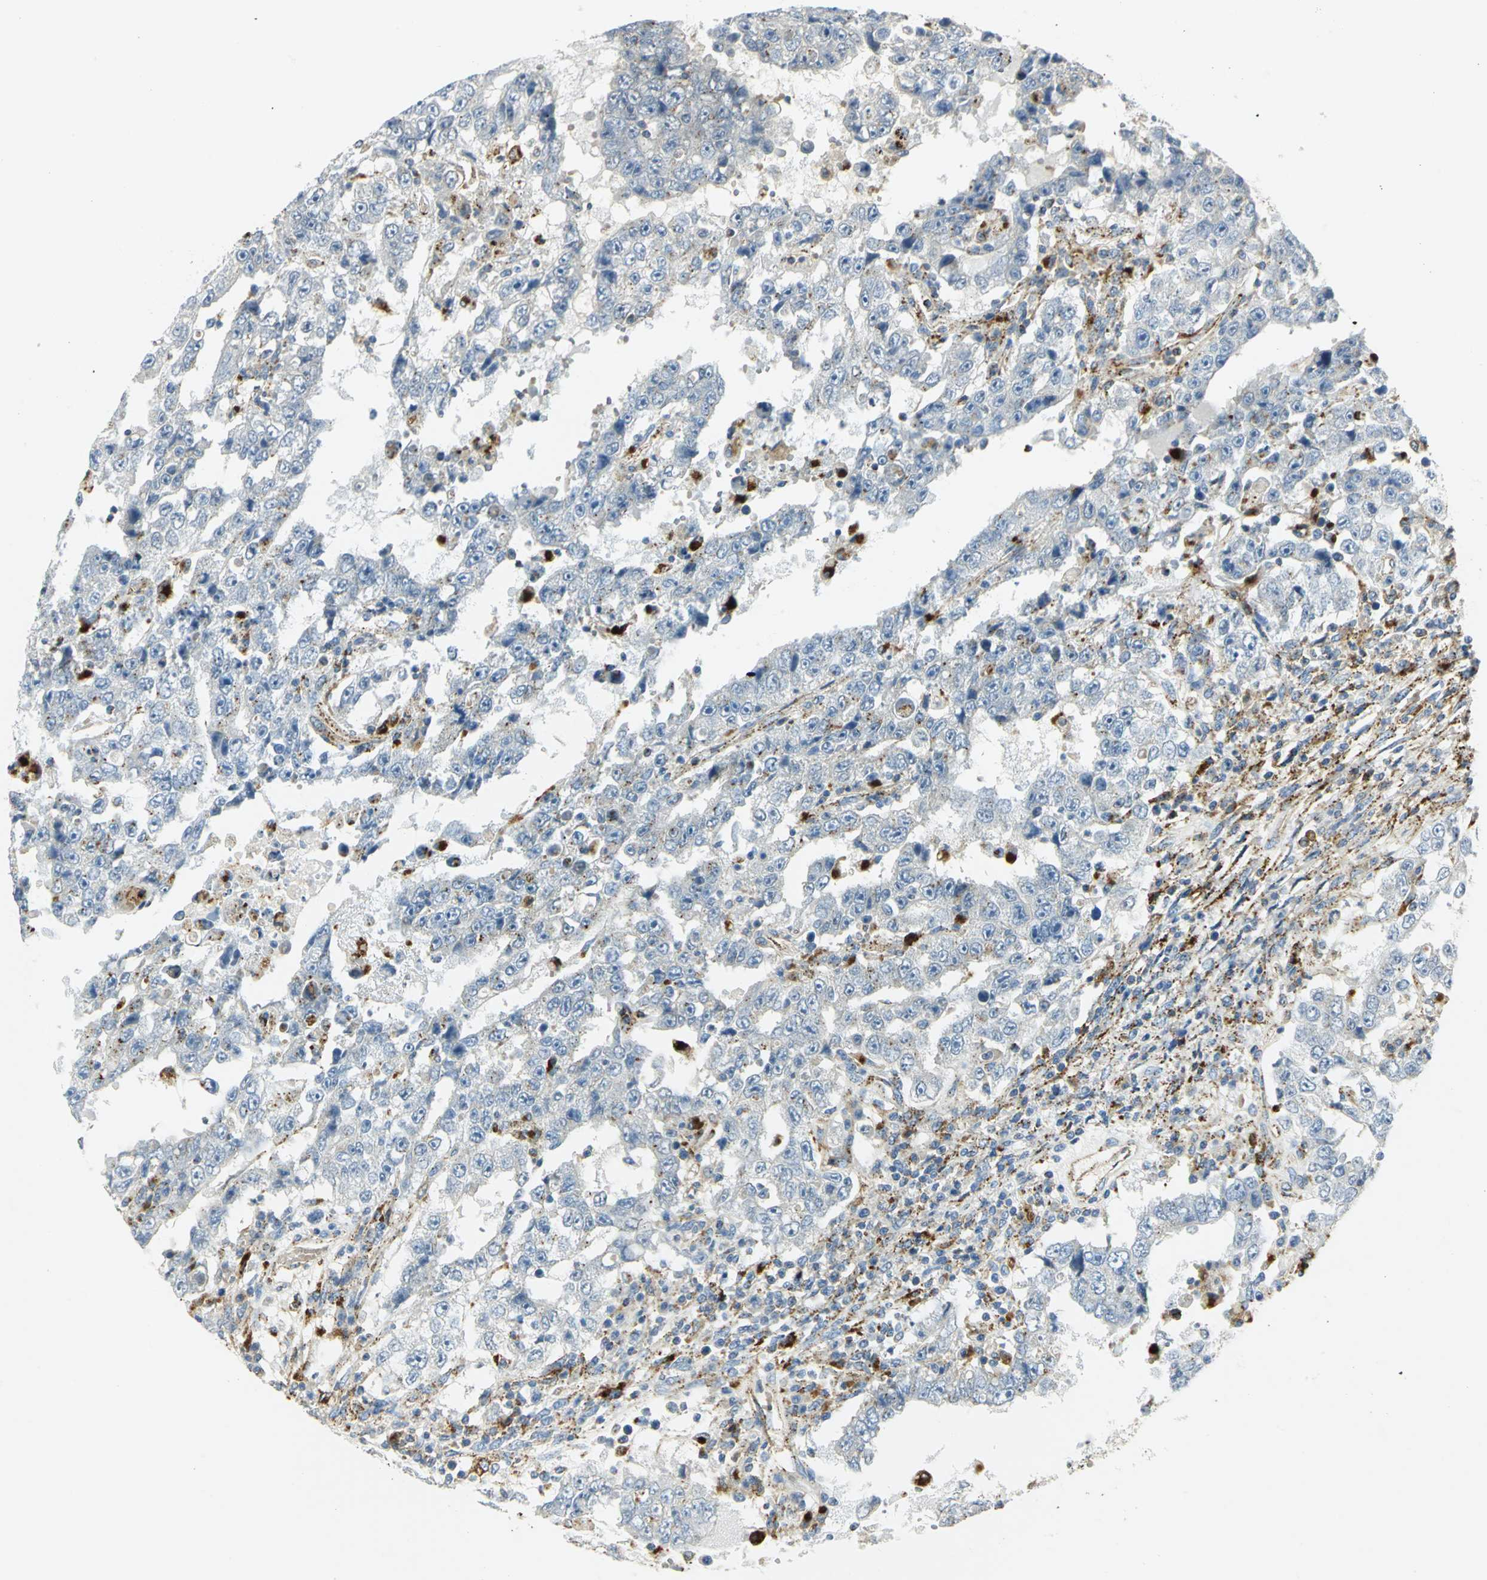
{"staining": {"intensity": "moderate", "quantity": "<25%", "location": "cytoplasmic/membranous"}, "tissue": "testis cancer", "cell_type": "Tumor cells", "image_type": "cancer", "snomed": [{"axis": "morphology", "description": "Carcinoma, Embryonal, NOS"}, {"axis": "topography", "description": "Testis"}], "caption": "Immunohistochemical staining of human embryonal carcinoma (testis) reveals moderate cytoplasmic/membranous protein positivity in approximately <25% of tumor cells.", "gene": "ARSA", "patient": {"sex": "male", "age": 26}}